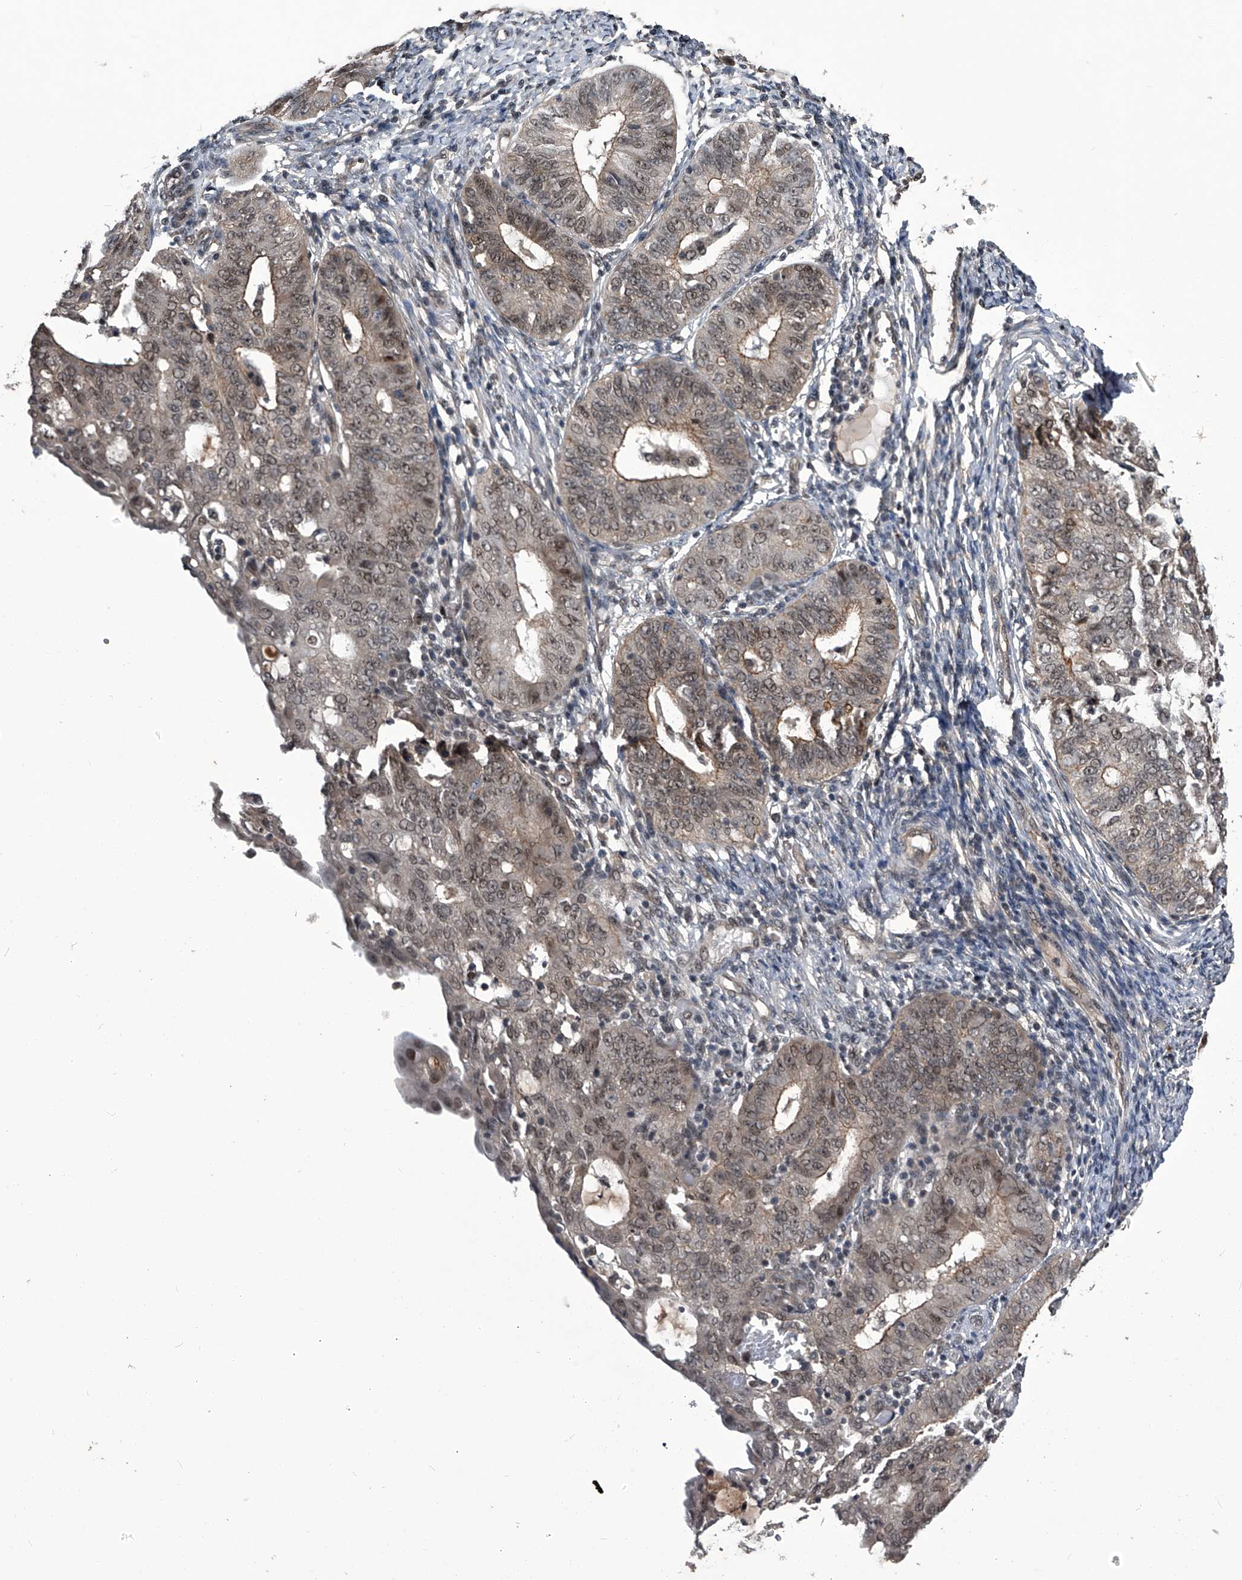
{"staining": {"intensity": "weak", "quantity": ">75%", "location": "cytoplasmic/membranous,nuclear"}, "tissue": "endometrial cancer", "cell_type": "Tumor cells", "image_type": "cancer", "snomed": [{"axis": "morphology", "description": "Adenocarcinoma, NOS"}, {"axis": "topography", "description": "Endometrium"}], "caption": "Endometrial cancer stained for a protein exhibits weak cytoplasmic/membranous and nuclear positivity in tumor cells.", "gene": "SLC12A8", "patient": {"sex": "female", "age": 32}}